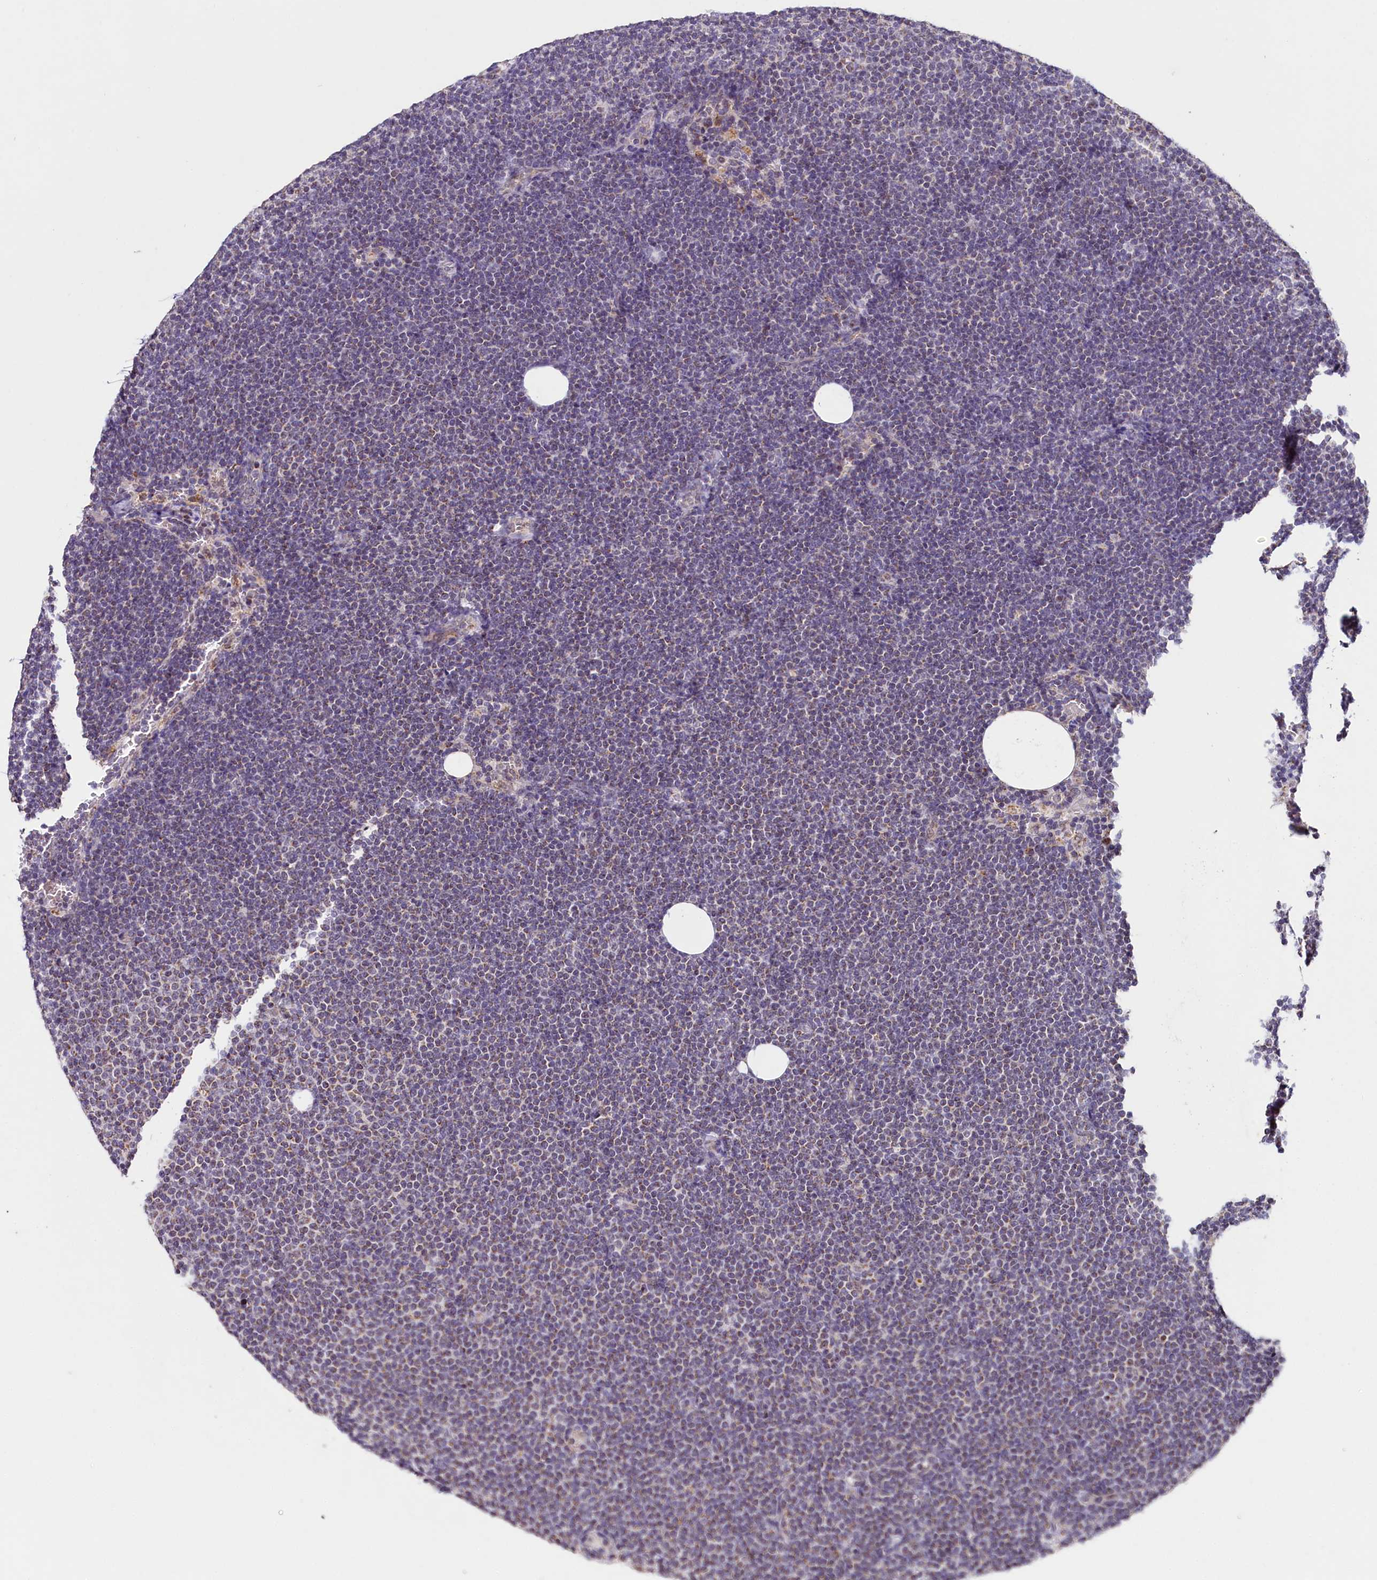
{"staining": {"intensity": "weak", "quantity": "<25%", "location": "cytoplasmic/membranous"}, "tissue": "lymphoma", "cell_type": "Tumor cells", "image_type": "cancer", "snomed": [{"axis": "morphology", "description": "Malignant lymphoma, non-Hodgkin's type, Low grade"}, {"axis": "topography", "description": "Lymph node"}], "caption": "Immunohistochemical staining of lymphoma exhibits no significant staining in tumor cells.", "gene": "PDE6D", "patient": {"sex": "female", "age": 53}}